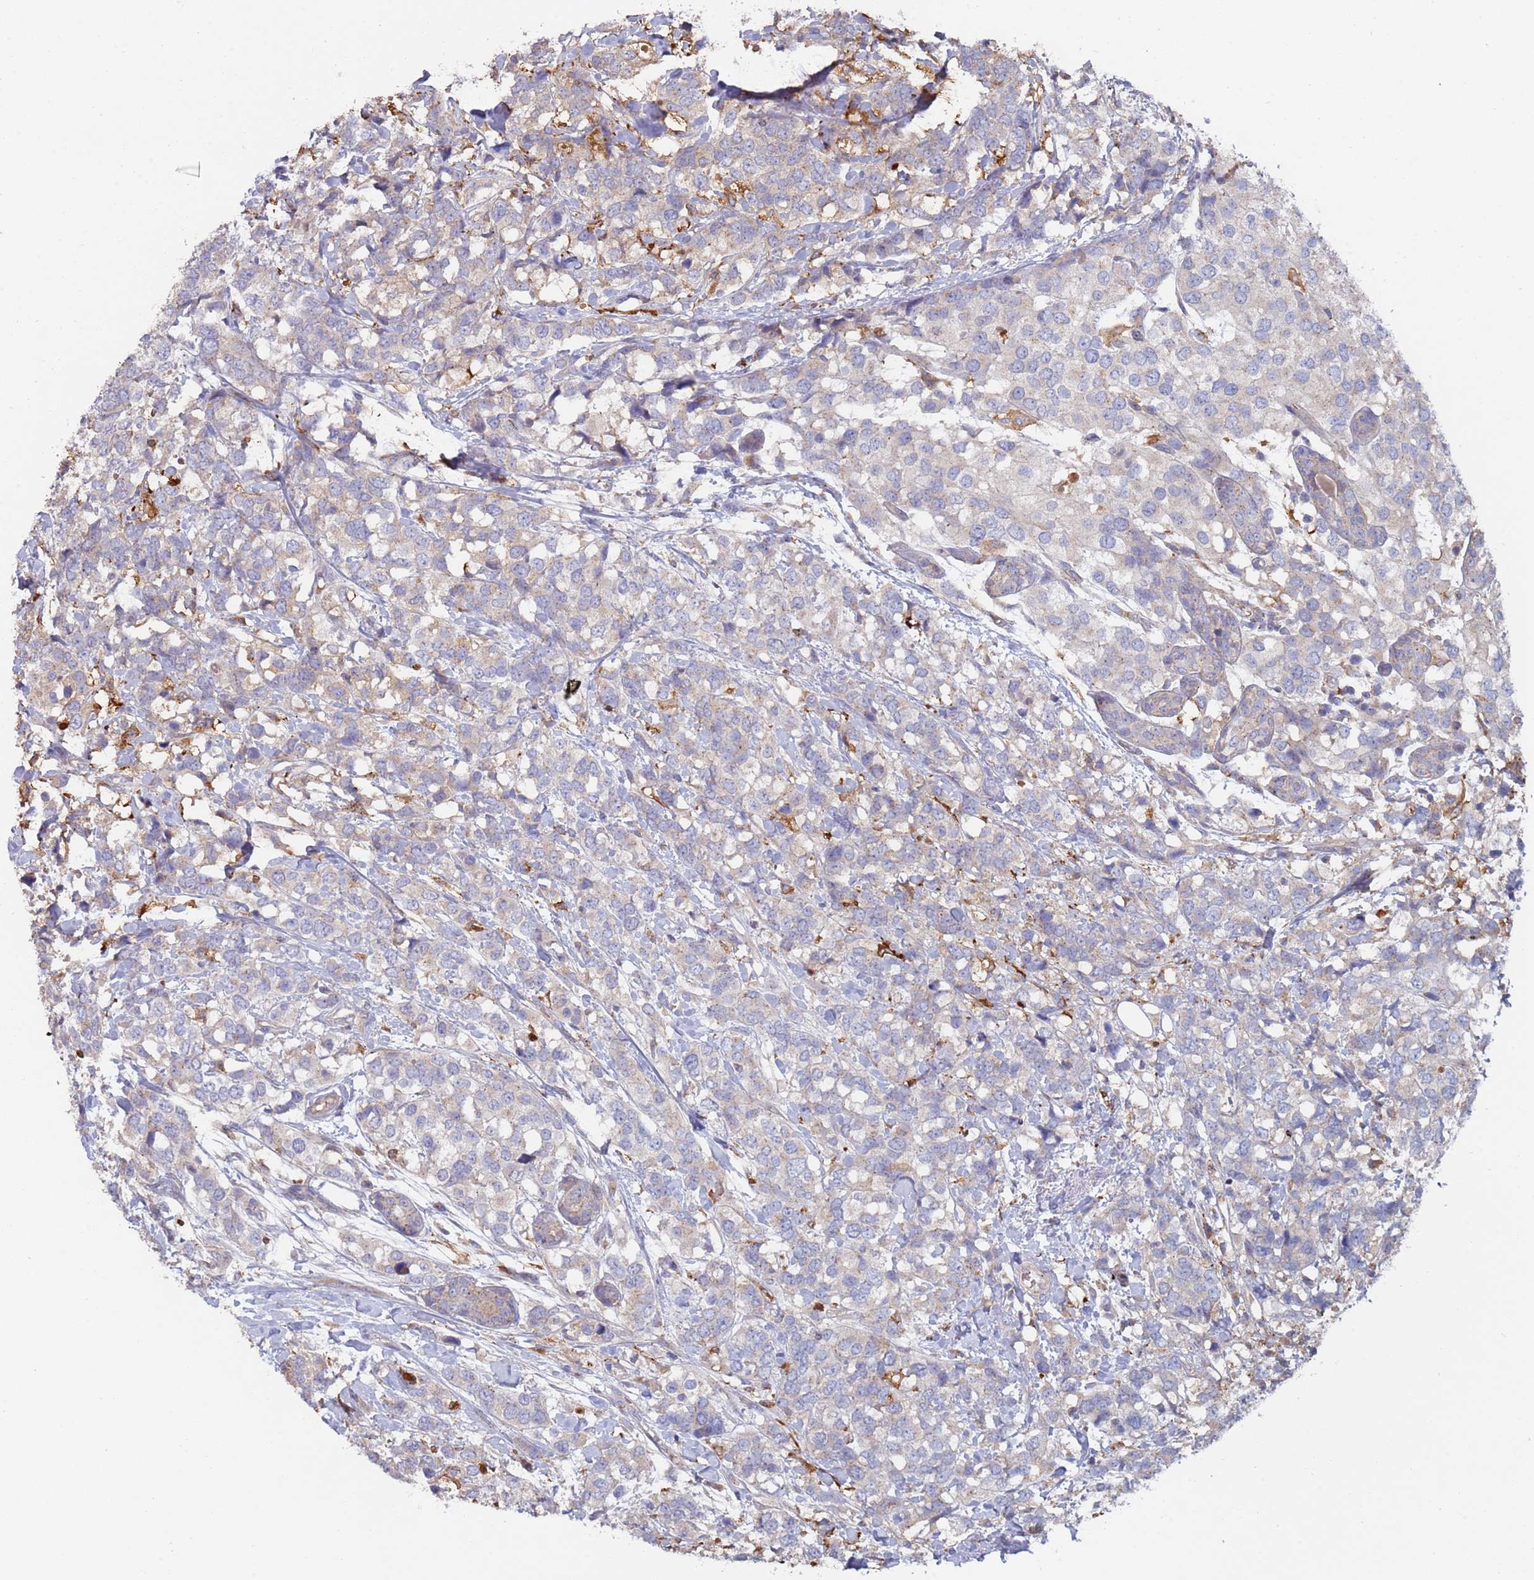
{"staining": {"intensity": "negative", "quantity": "none", "location": "none"}, "tissue": "breast cancer", "cell_type": "Tumor cells", "image_type": "cancer", "snomed": [{"axis": "morphology", "description": "Lobular carcinoma"}, {"axis": "topography", "description": "Breast"}], "caption": "Immunohistochemistry (IHC) micrograph of human breast lobular carcinoma stained for a protein (brown), which demonstrates no staining in tumor cells.", "gene": "MALRD1", "patient": {"sex": "female", "age": 59}}